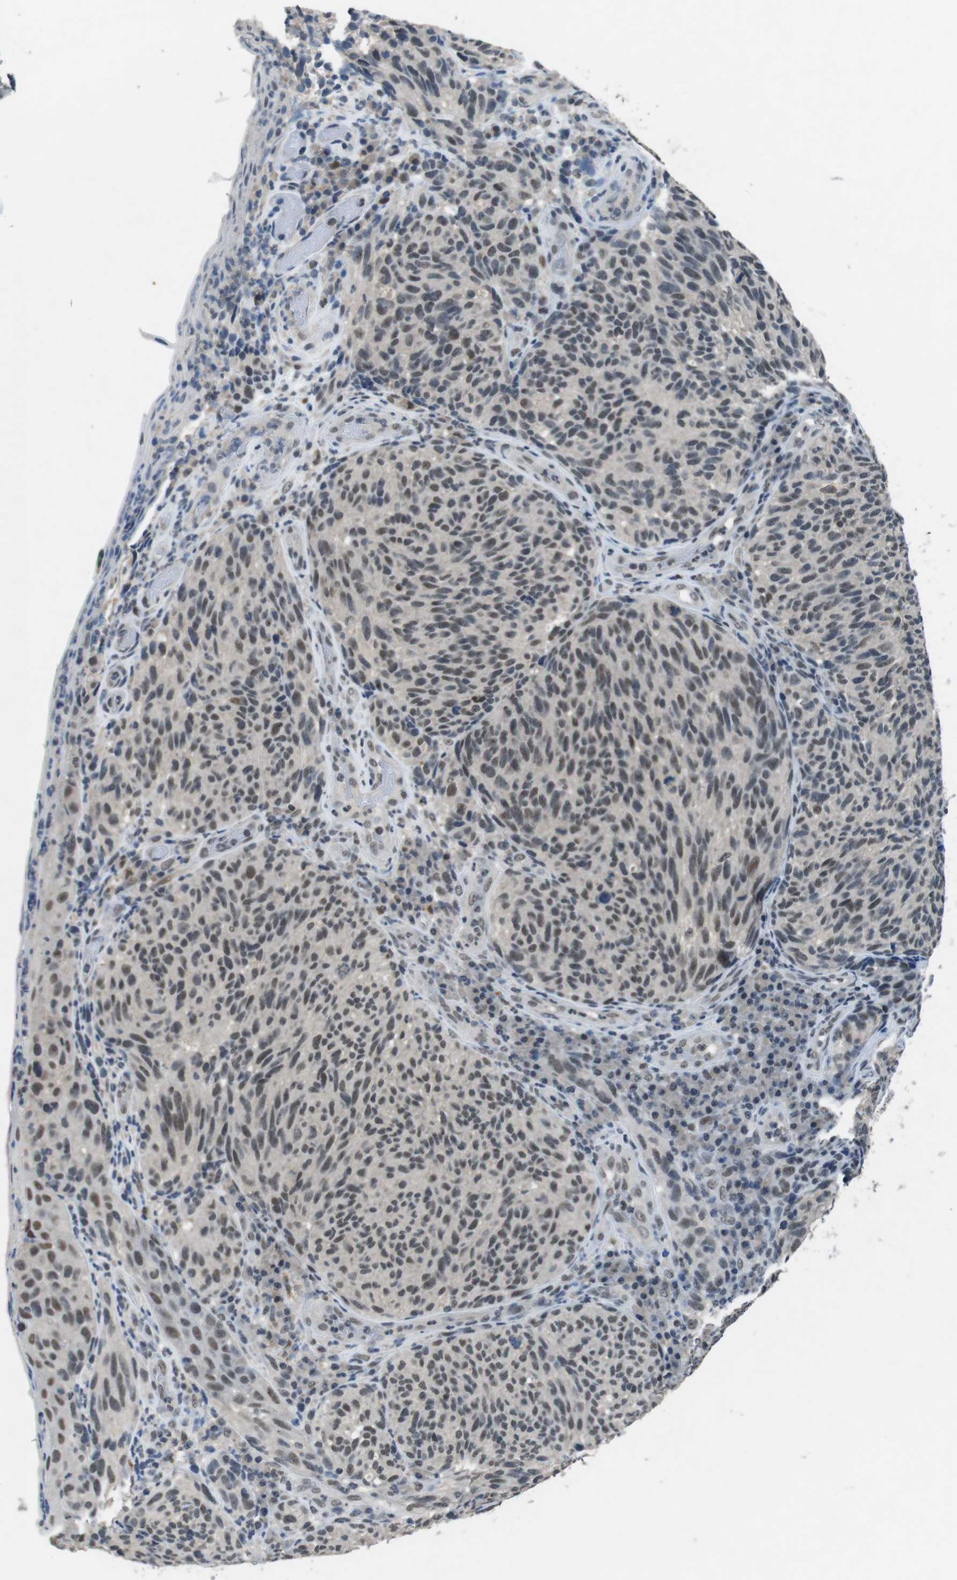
{"staining": {"intensity": "weak", "quantity": "25%-75%", "location": "cytoplasmic/membranous,nuclear"}, "tissue": "melanoma", "cell_type": "Tumor cells", "image_type": "cancer", "snomed": [{"axis": "morphology", "description": "Malignant melanoma, NOS"}, {"axis": "topography", "description": "Skin"}], "caption": "Immunohistochemical staining of malignant melanoma demonstrates low levels of weak cytoplasmic/membranous and nuclear protein positivity in about 25%-75% of tumor cells.", "gene": "USP7", "patient": {"sex": "female", "age": 73}}